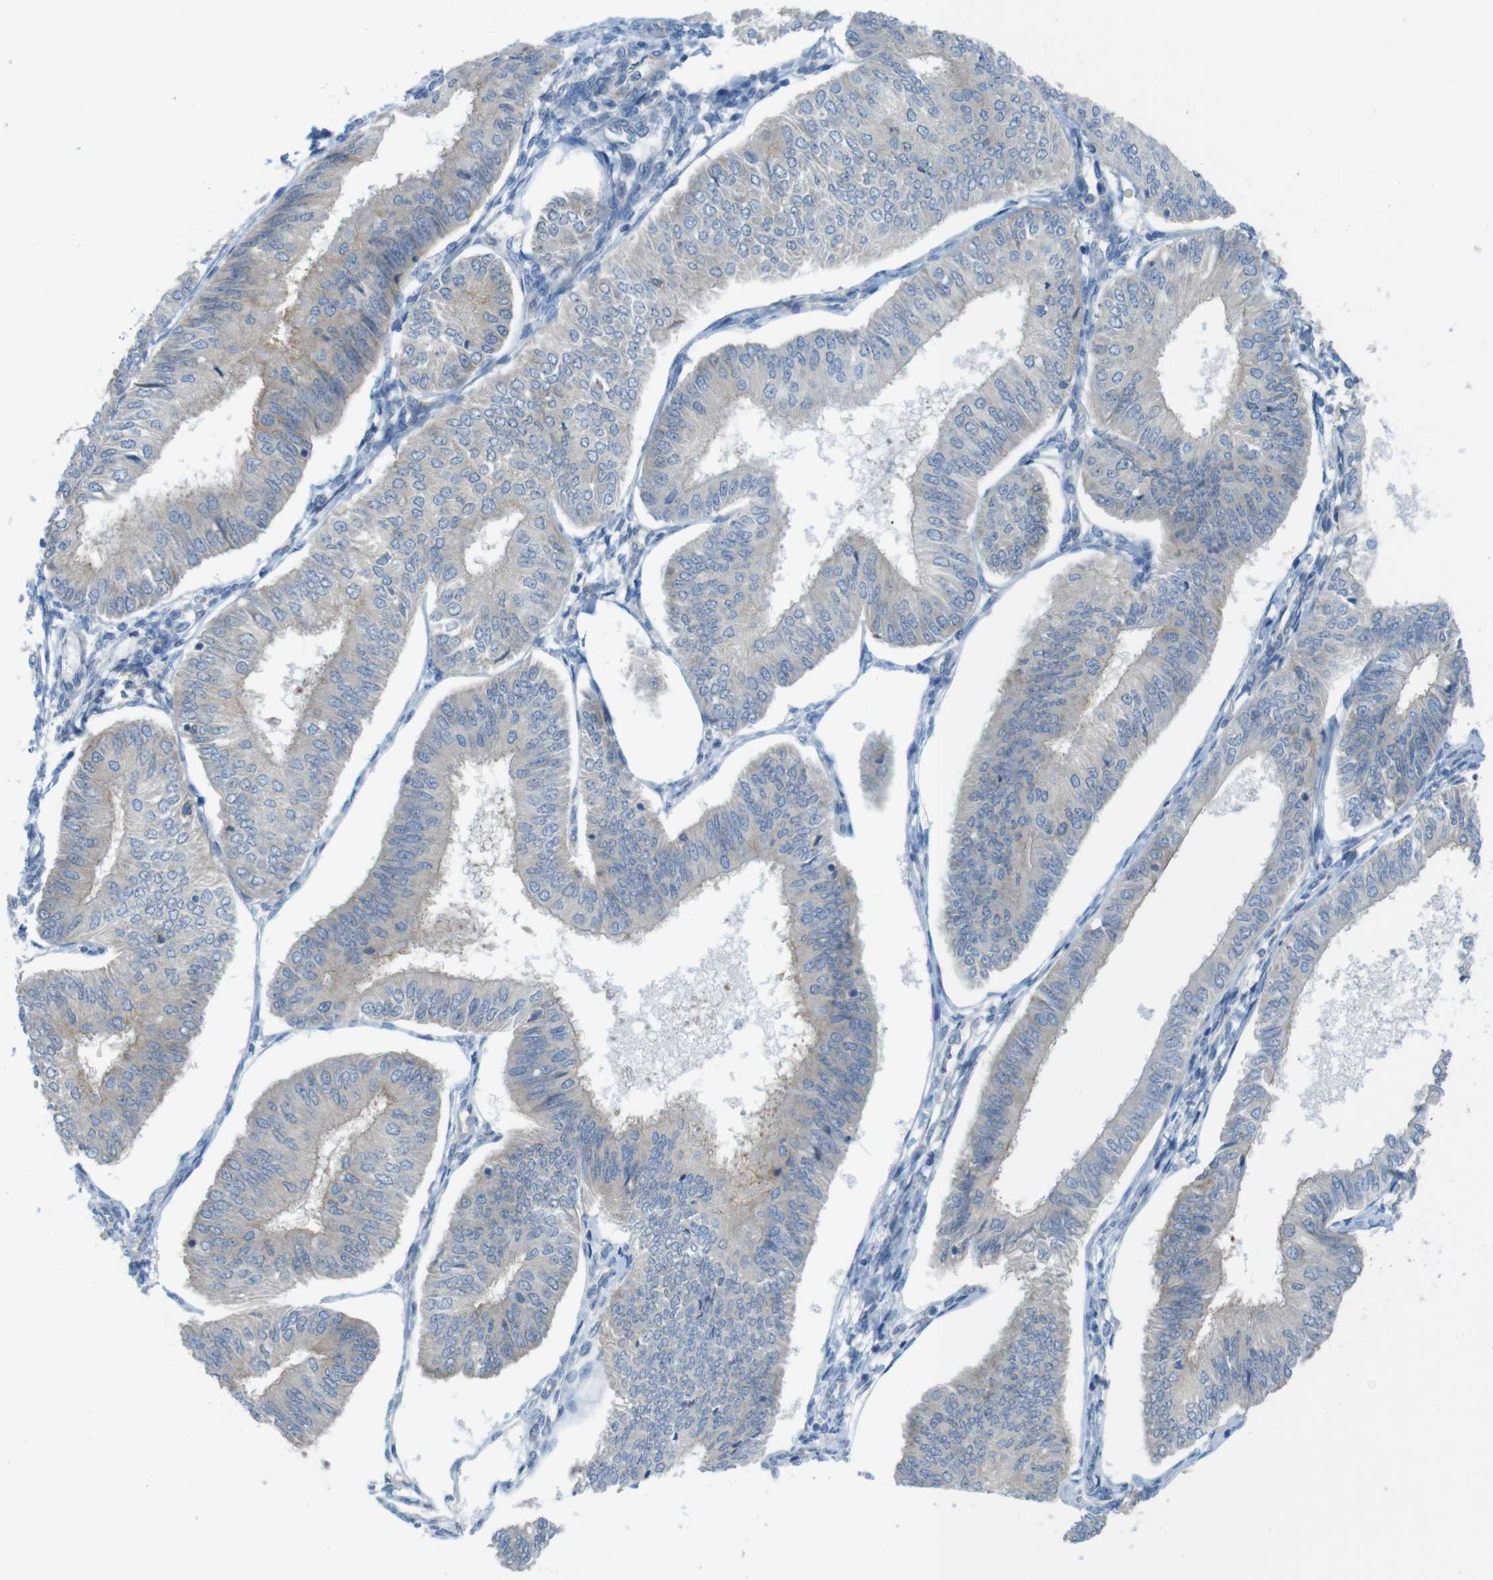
{"staining": {"intensity": "moderate", "quantity": "25%-75%", "location": "cytoplasmic/membranous"}, "tissue": "endometrial cancer", "cell_type": "Tumor cells", "image_type": "cancer", "snomed": [{"axis": "morphology", "description": "Adenocarcinoma, NOS"}, {"axis": "topography", "description": "Endometrium"}], "caption": "Human endometrial cancer (adenocarcinoma) stained with a protein marker demonstrates moderate staining in tumor cells.", "gene": "MTHFD1", "patient": {"sex": "female", "age": 58}}